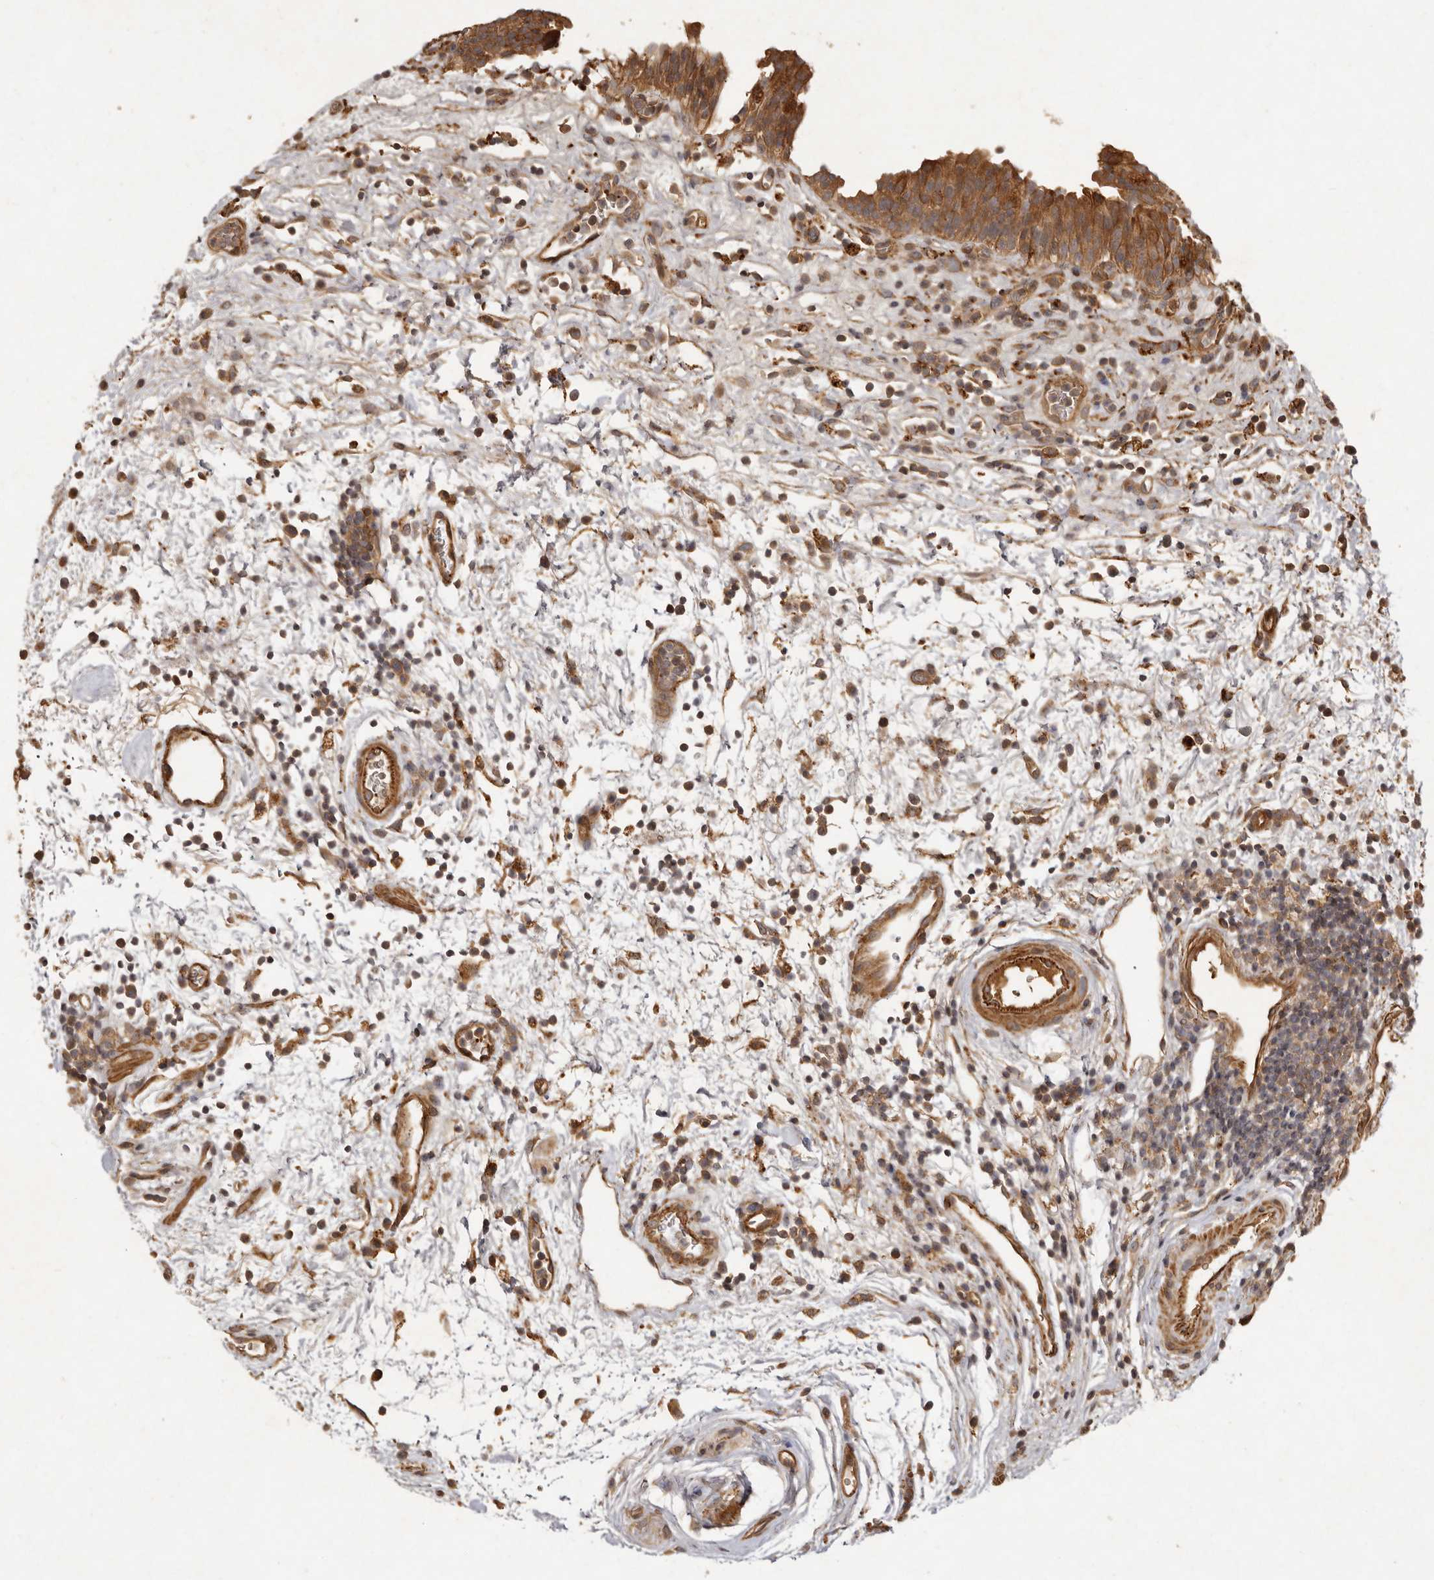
{"staining": {"intensity": "moderate", "quantity": ">75%", "location": "cytoplasmic/membranous"}, "tissue": "urinary bladder", "cell_type": "Urothelial cells", "image_type": "normal", "snomed": [{"axis": "morphology", "description": "Normal tissue, NOS"}, {"axis": "morphology", "description": "Inflammation, NOS"}, {"axis": "topography", "description": "Urinary bladder"}], "caption": "Moderate cytoplasmic/membranous staining is seen in approximately >75% of urothelial cells in unremarkable urinary bladder. The protein is stained brown, and the nuclei are stained in blue (DAB (3,3'-diaminobenzidine) IHC with brightfield microscopy, high magnification).", "gene": "SEMA3A", "patient": {"sex": "female", "age": 75}}